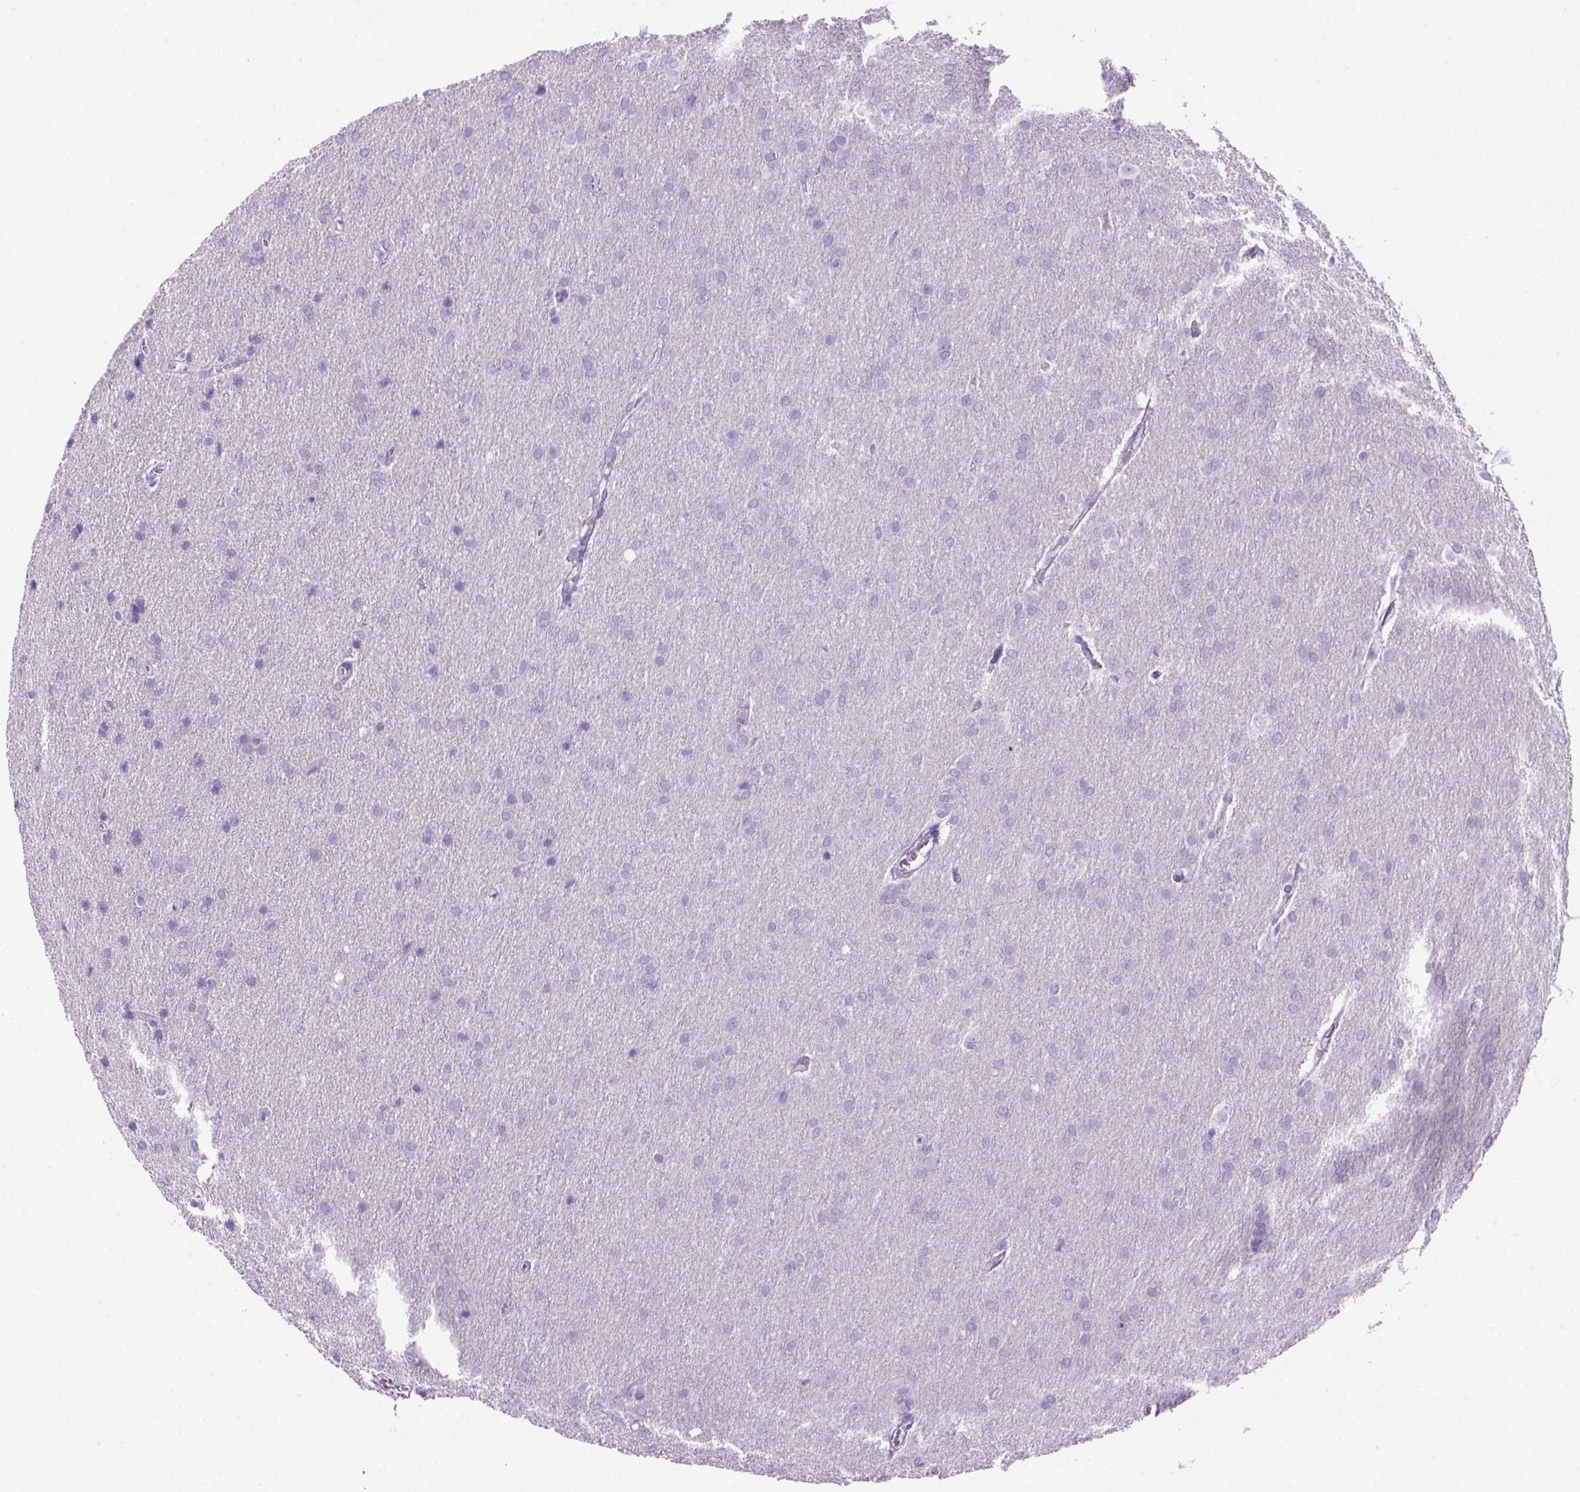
{"staining": {"intensity": "negative", "quantity": "none", "location": "none"}, "tissue": "glioma", "cell_type": "Tumor cells", "image_type": "cancer", "snomed": [{"axis": "morphology", "description": "Glioma, malignant, Low grade"}, {"axis": "topography", "description": "Brain"}], "caption": "The micrograph exhibits no staining of tumor cells in glioma.", "gene": "SIRPD", "patient": {"sex": "female", "age": 32}}